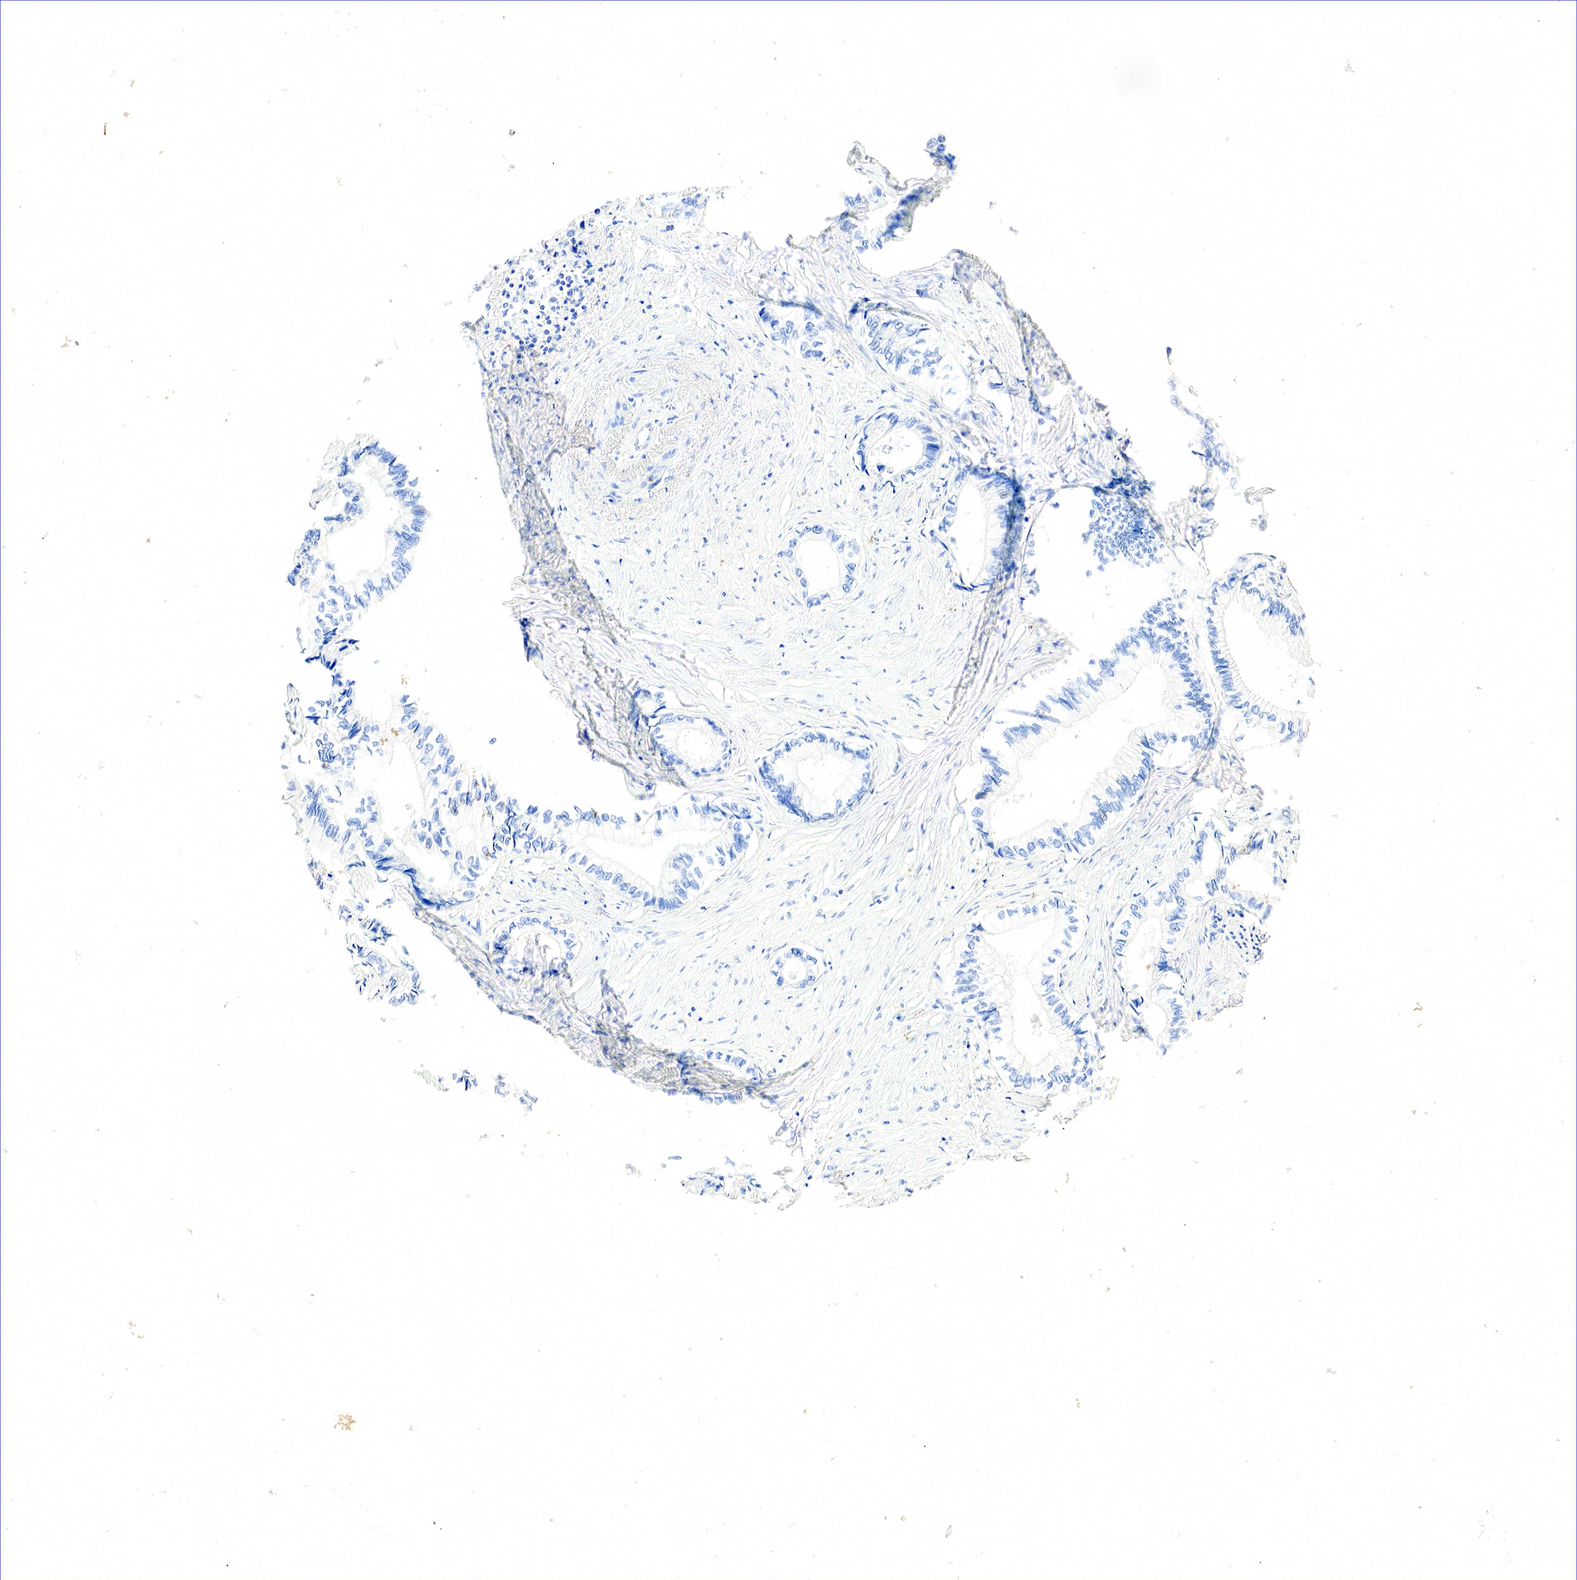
{"staining": {"intensity": "negative", "quantity": "none", "location": "none"}, "tissue": "pancreatic cancer", "cell_type": "Tumor cells", "image_type": "cancer", "snomed": [{"axis": "morphology", "description": "Adenocarcinoma, NOS"}, {"axis": "topography", "description": "Pancreas"}], "caption": "IHC of human adenocarcinoma (pancreatic) displays no staining in tumor cells.", "gene": "SST", "patient": {"sex": "female", "age": 66}}